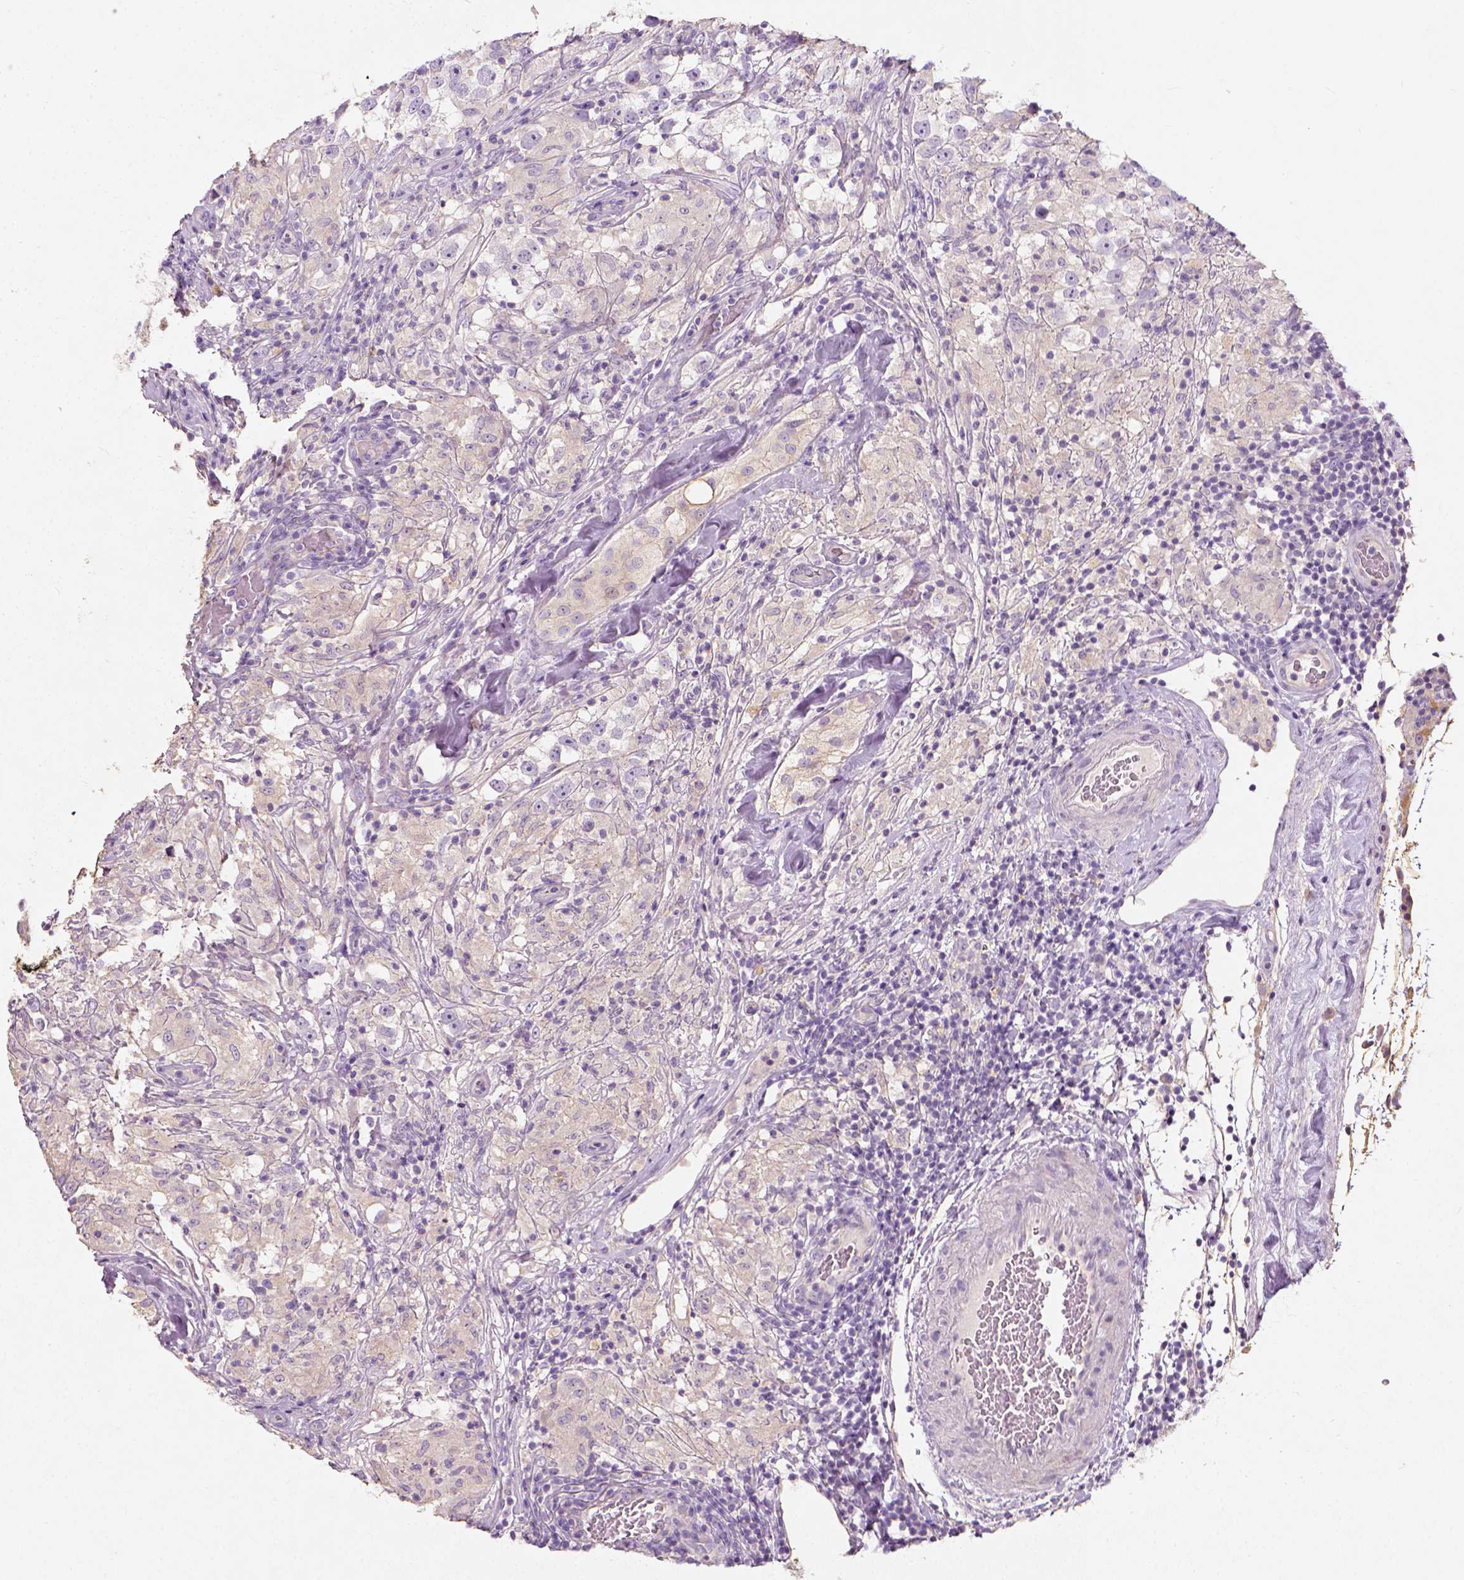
{"staining": {"intensity": "negative", "quantity": "none", "location": "none"}, "tissue": "testis cancer", "cell_type": "Tumor cells", "image_type": "cancer", "snomed": [{"axis": "morphology", "description": "Seminoma, NOS"}, {"axis": "topography", "description": "Testis"}], "caption": "IHC of seminoma (testis) demonstrates no expression in tumor cells.", "gene": "DHCR24", "patient": {"sex": "male", "age": 46}}